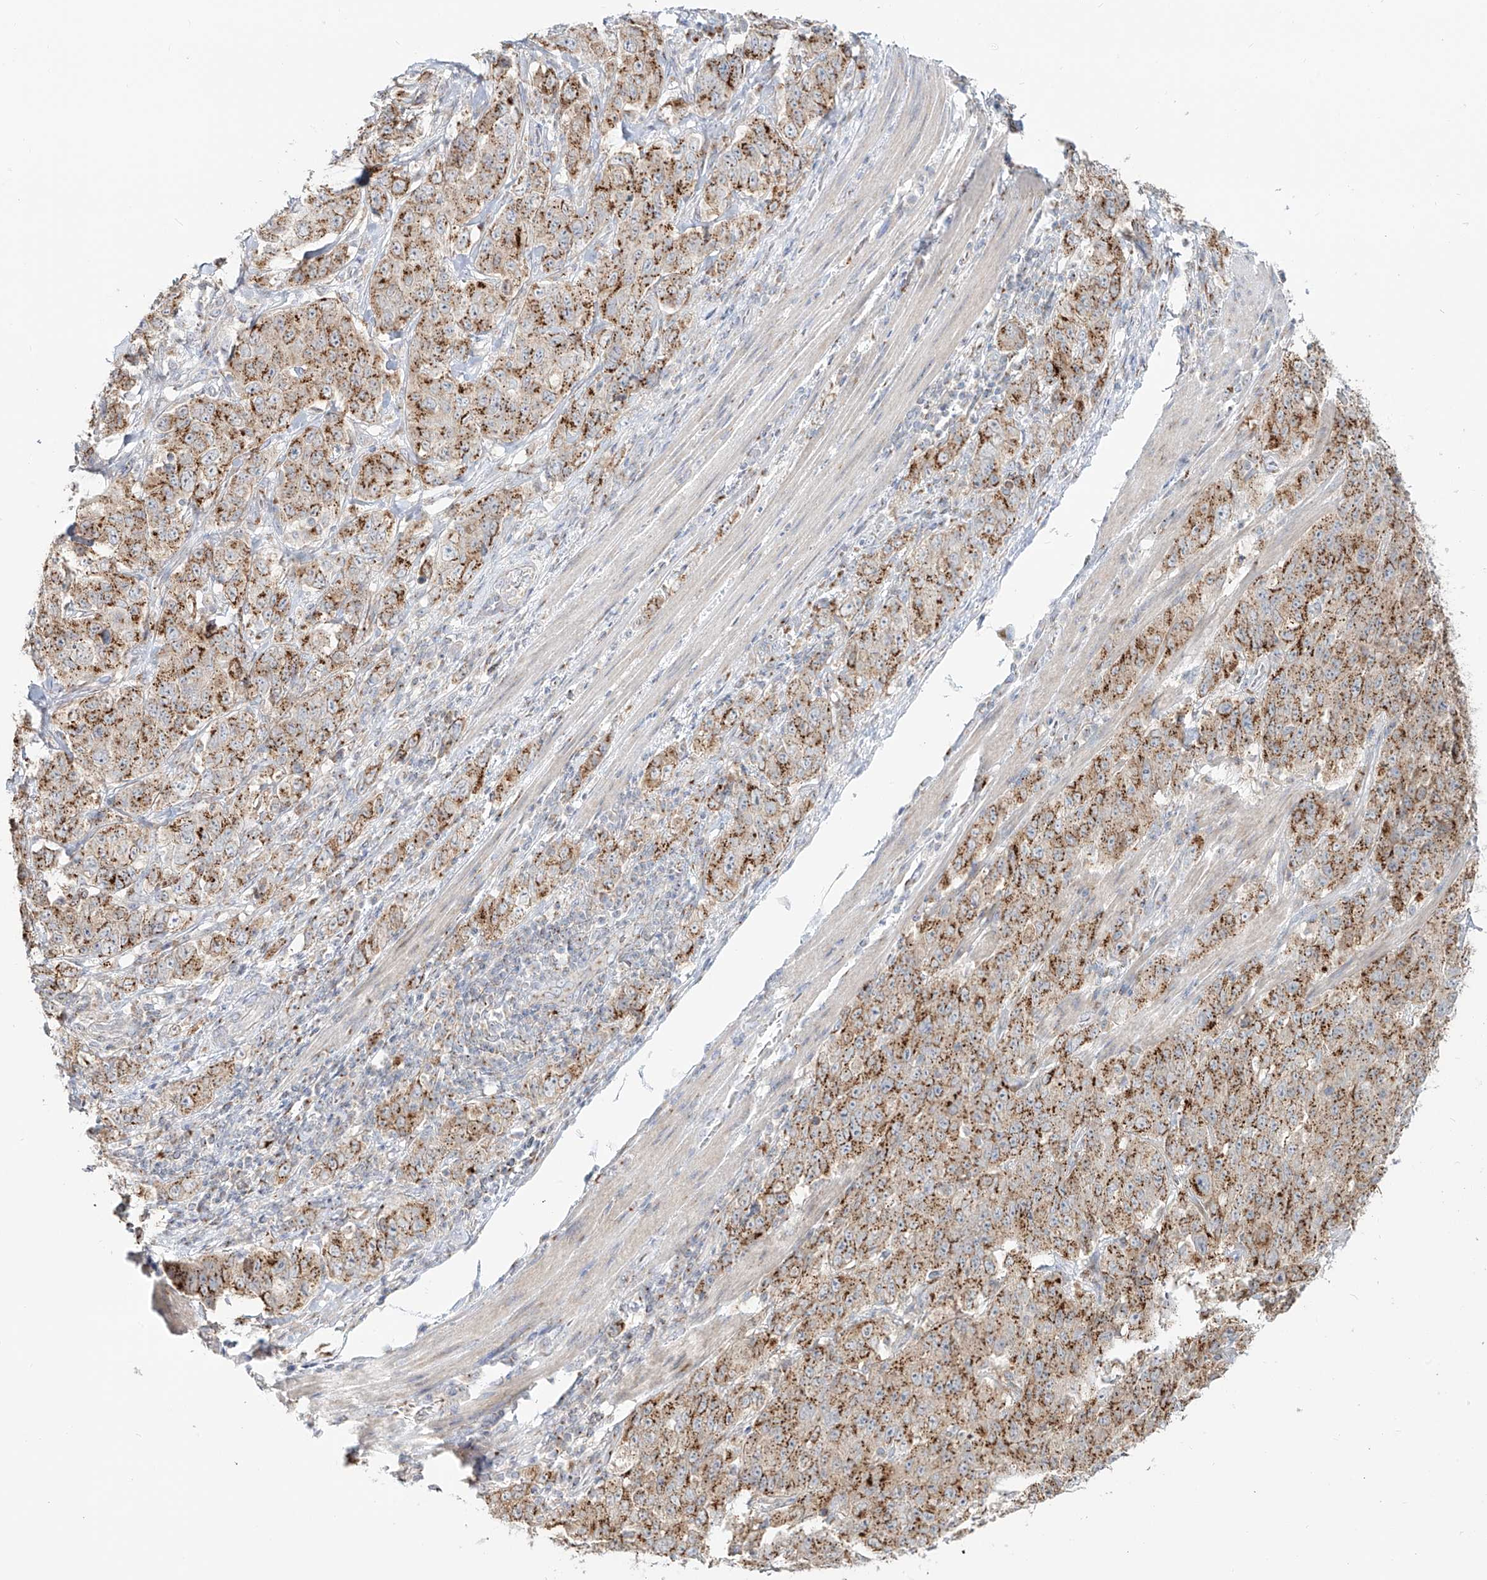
{"staining": {"intensity": "moderate", "quantity": ">75%", "location": "cytoplasmic/membranous"}, "tissue": "stomach cancer", "cell_type": "Tumor cells", "image_type": "cancer", "snomed": [{"axis": "morphology", "description": "Adenocarcinoma, NOS"}, {"axis": "topography", "description": "Stomach"}], "caption": "Stomach cancer (adenocarcinoma) tissue exhibits moderate cytoplasmic/membranous positivity in about >75% of tumor cells", "gene": "BSDC1", "patient": {"sex": "male", "age": 48}}